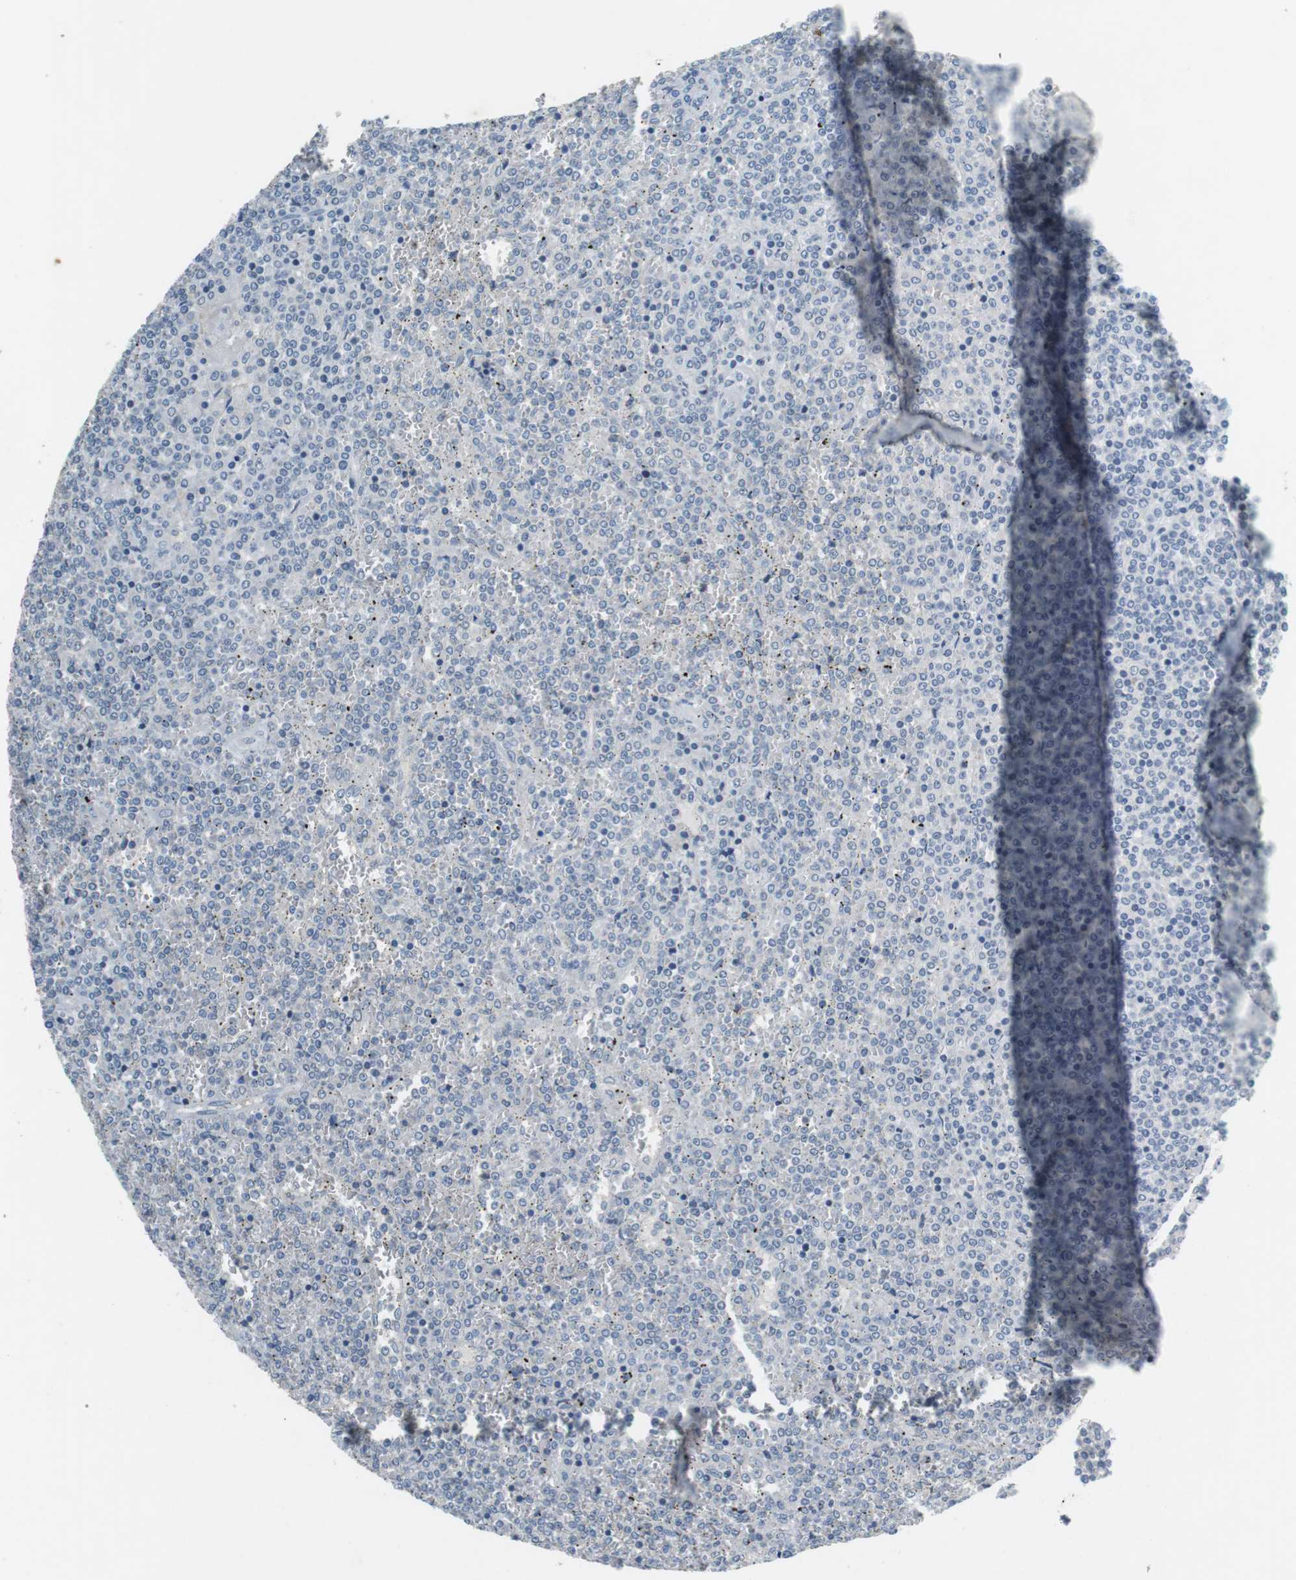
{"staining": {"intensity": "negative", "quantity": "none", "location": "none"}, "tissue": "lymphoma", "cell_type": "Tumor cells", "image_type": "cancer", "snomed": [{"axis": "morphology", "description": "Malignant lymphoma, non-Hodgkin's type, Low grade"}, {"axis": "topography", "description": "Spleen"}], "caption": "Low-grade malignant lymphoma, non-Hodgkin's type stained for a protein using IHC displays no positivity tumor cells.", "gene": "MUC5B", "patient": {"sex": "female", "age": 19}}